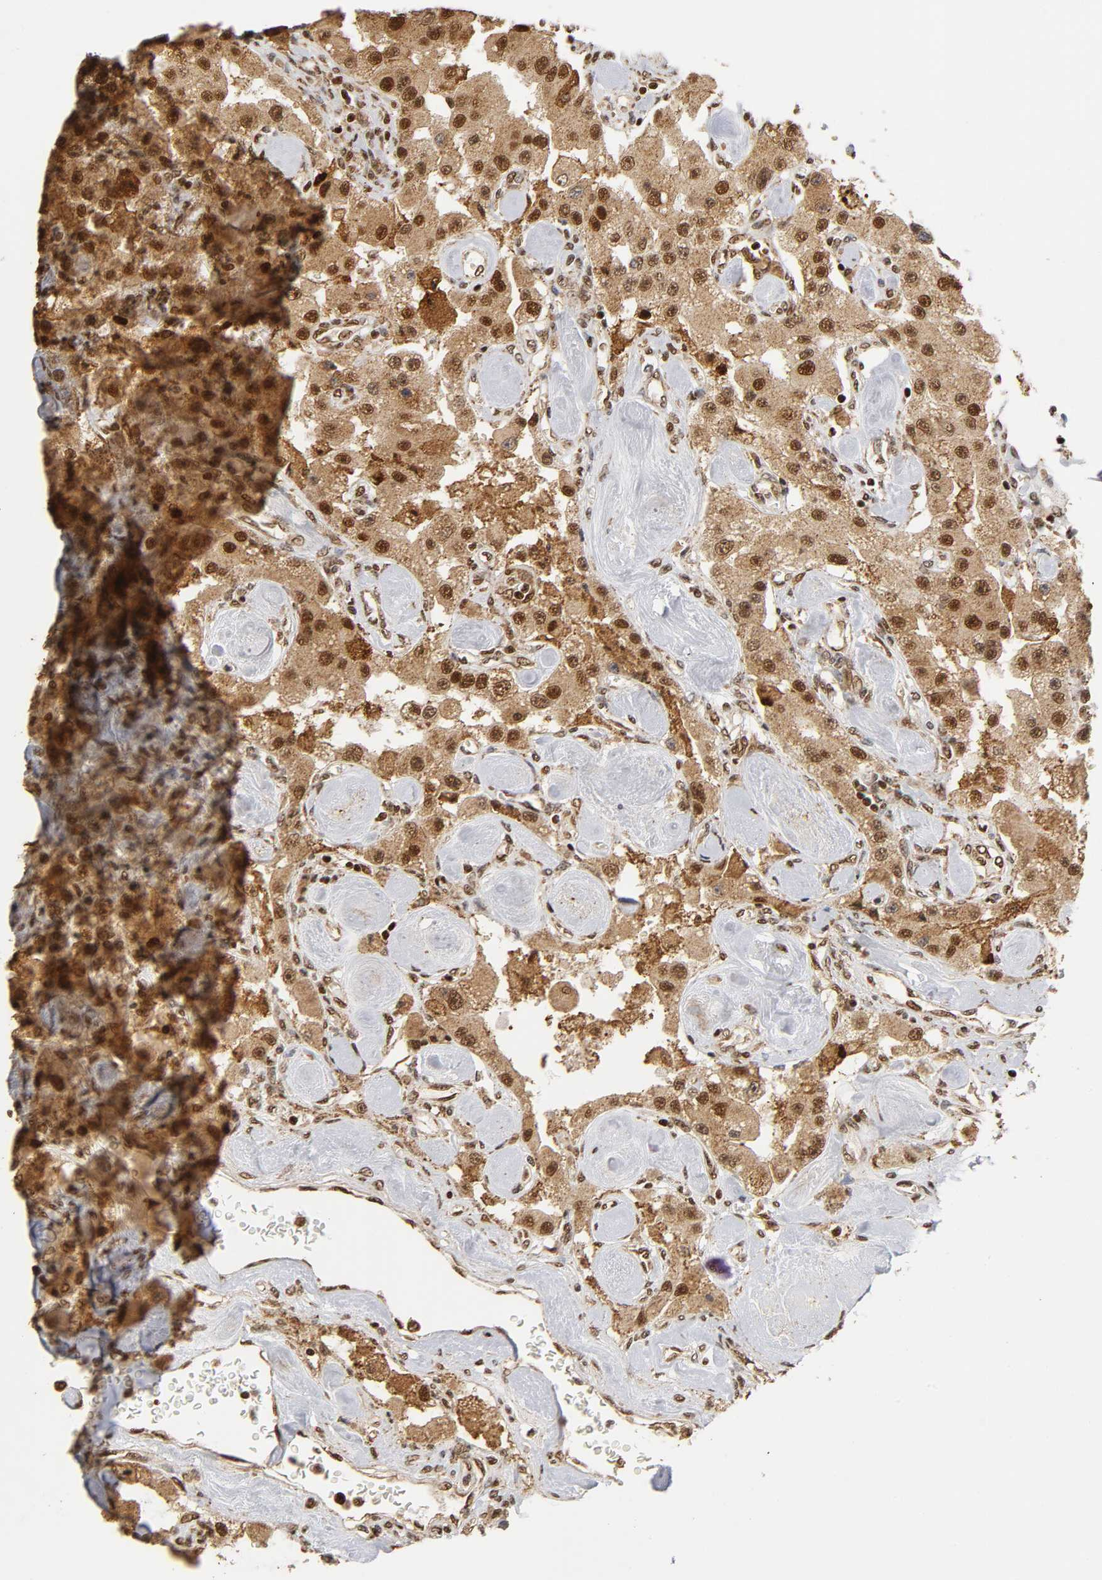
{"staining": {"intensity": "strong", "quantity": ">75%", "location": "cytoplasmic/membranous,nuclear"}, "tissue": "carcinoid", "cell_type": "Tumor cells", "image_type": "cancer", "snomed": [{"axis": "morphology", "description": "Carcinoid, malignant, NOS"}, {"axis": "topography", "description": "Pancreas"}], "caption": "Carcinoid stained for a protein (brown) shows strong cytoplasmic/membranous and nuclear positive expression in approximately >75% of tumor cells.", "gene": "RNF122", "patient": {"sex": "male", "age": 41}}